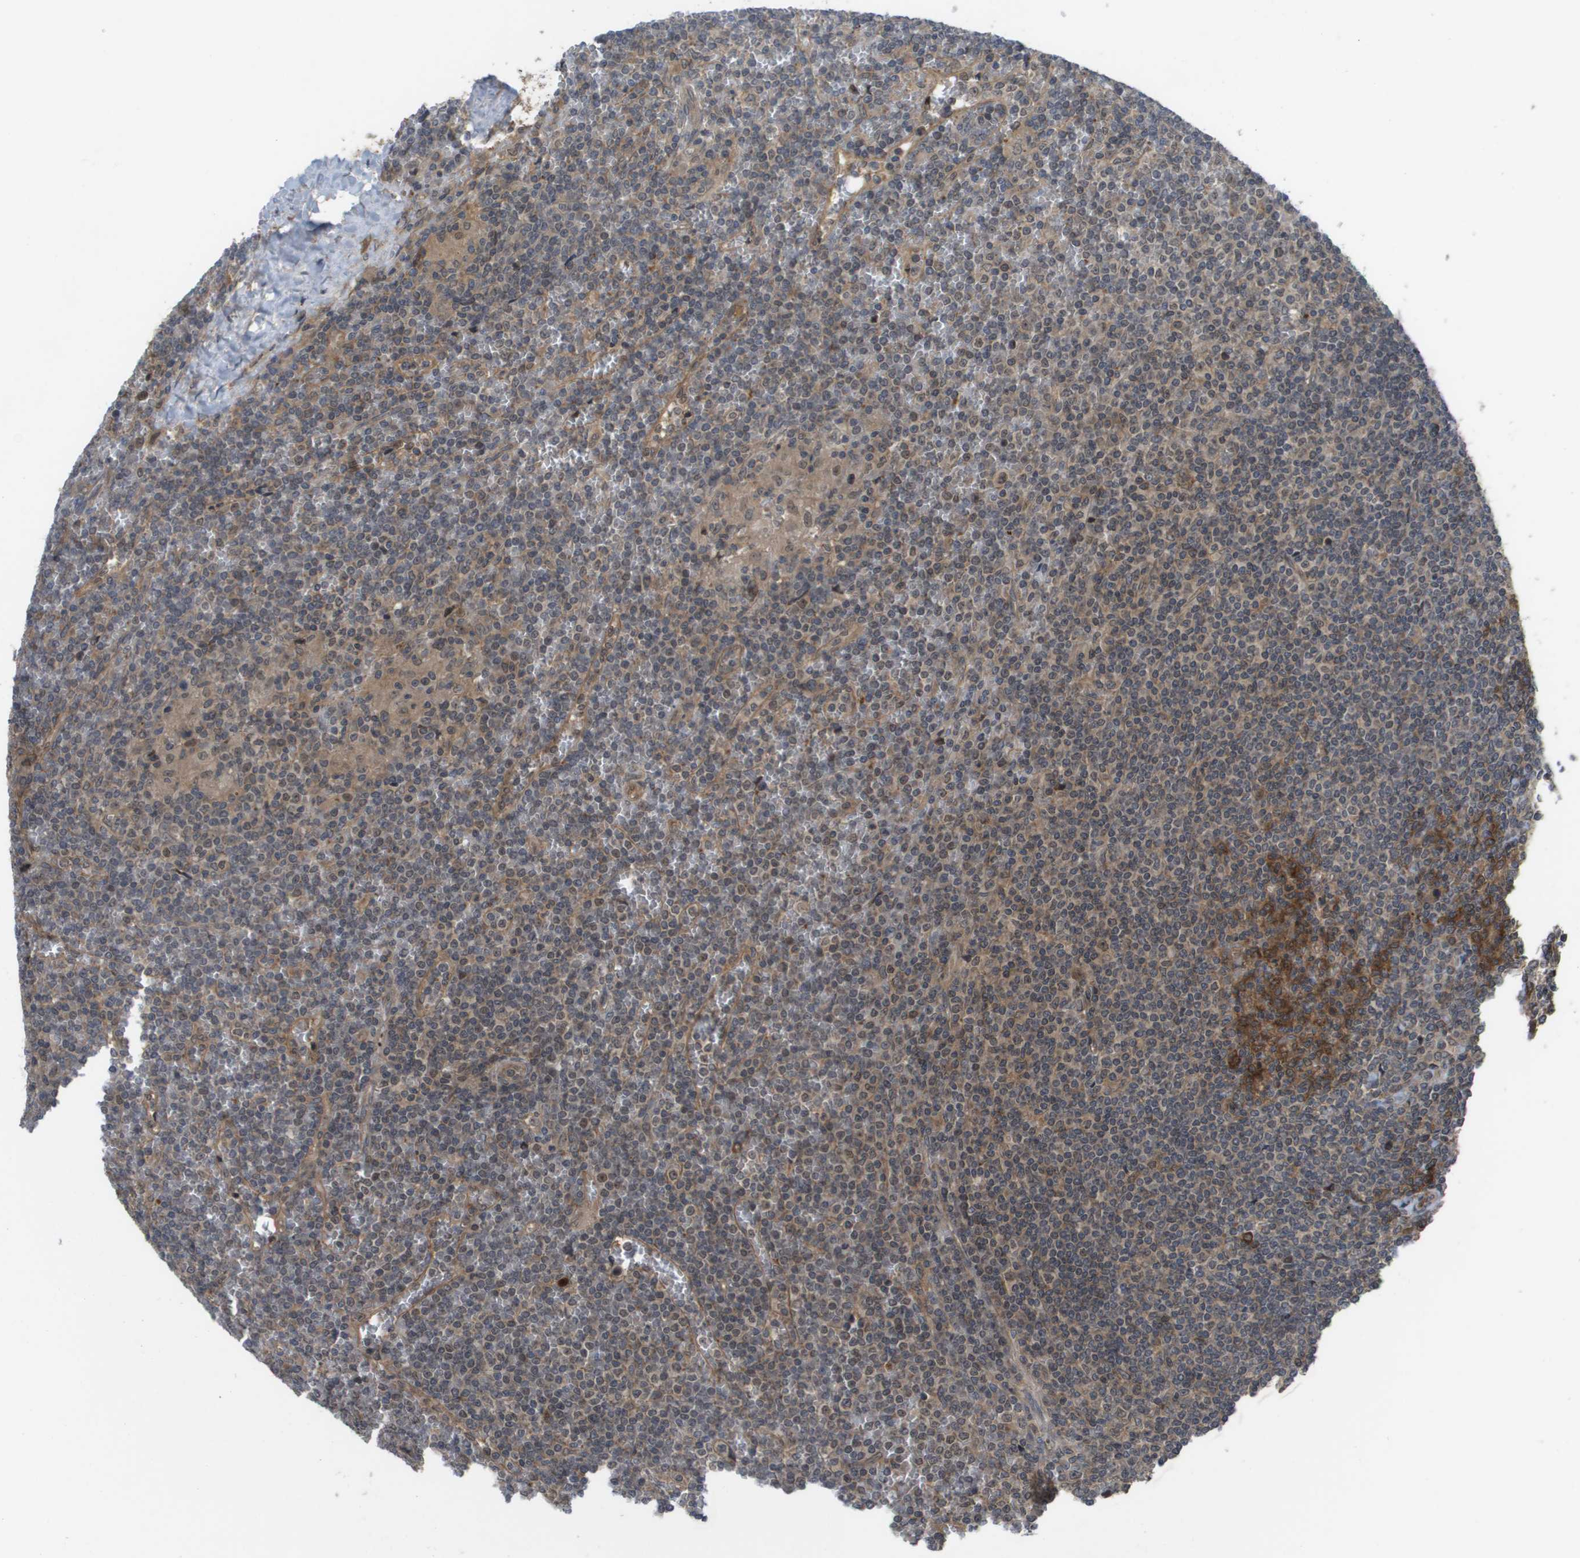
{"staining": {"intensity": "moderate", "quantity": "25%-75%", "location": "cytoplasmic/membranous"}, "tissue": "lymphoma", "cell_type": "Tumor cells", "image_type": "cancer", "snomed": [{"axis": "morphology", "description": "Malignant lymphoma, non-Hodgkin's type, Low grade"}, {"axis": "topography", "description": "Spleen"}], "caption": "A brown stain highlights moderate cytoplasmic/membranous positivity of a protein in lymphoma tumor cells. The staining was performed using DAB to visualize the protein expression in brown, while the nuclei were stained in blue with hematoxylin (Magnification: 20x).", "gene": "CTPS2", "patient": {"sex": "female", "age": 19}}